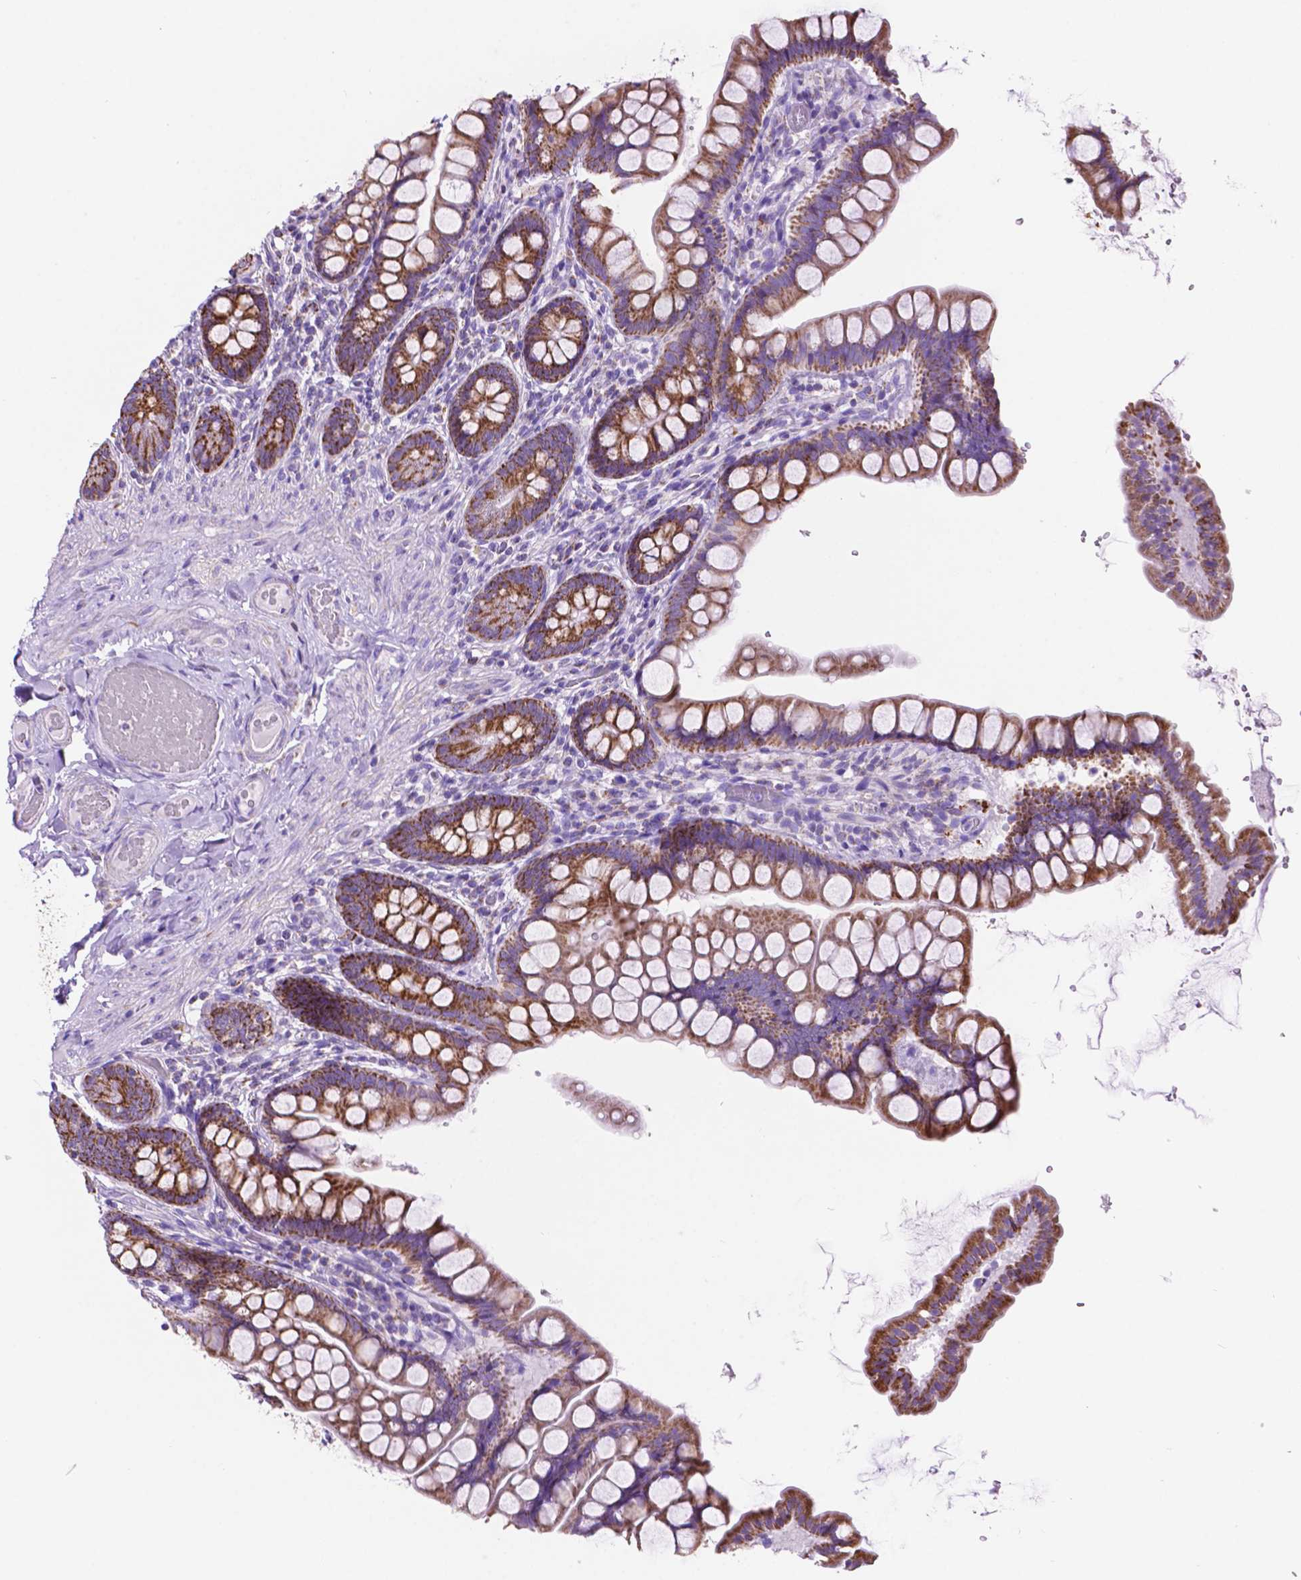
{"staining": {"intensity": "strong", "quantity": ">75%", "location": "cytoplasmic/membranous"}, "tissue": "small intestine", "cell_type": "Glandular cells", "image_type": "normal", "snomed": [{"axis": "morphology", "description": "Normal tissue, NOS"}, {"axis": "topography", "description": "Small intestine"}], "caption": "Protein expression analysis of unremarkable human small intestine reveals strong cytoplasmic/membranous expression in about >75% of glandular cells. The staining was performed using DAB (3,3'-diaminobenzidine), with brown indicating positive protein expression. Nuclei are stained blue with hematoxylin.", "gene": "GDPD5", "patient": {"sex": "male", "age": 70}}